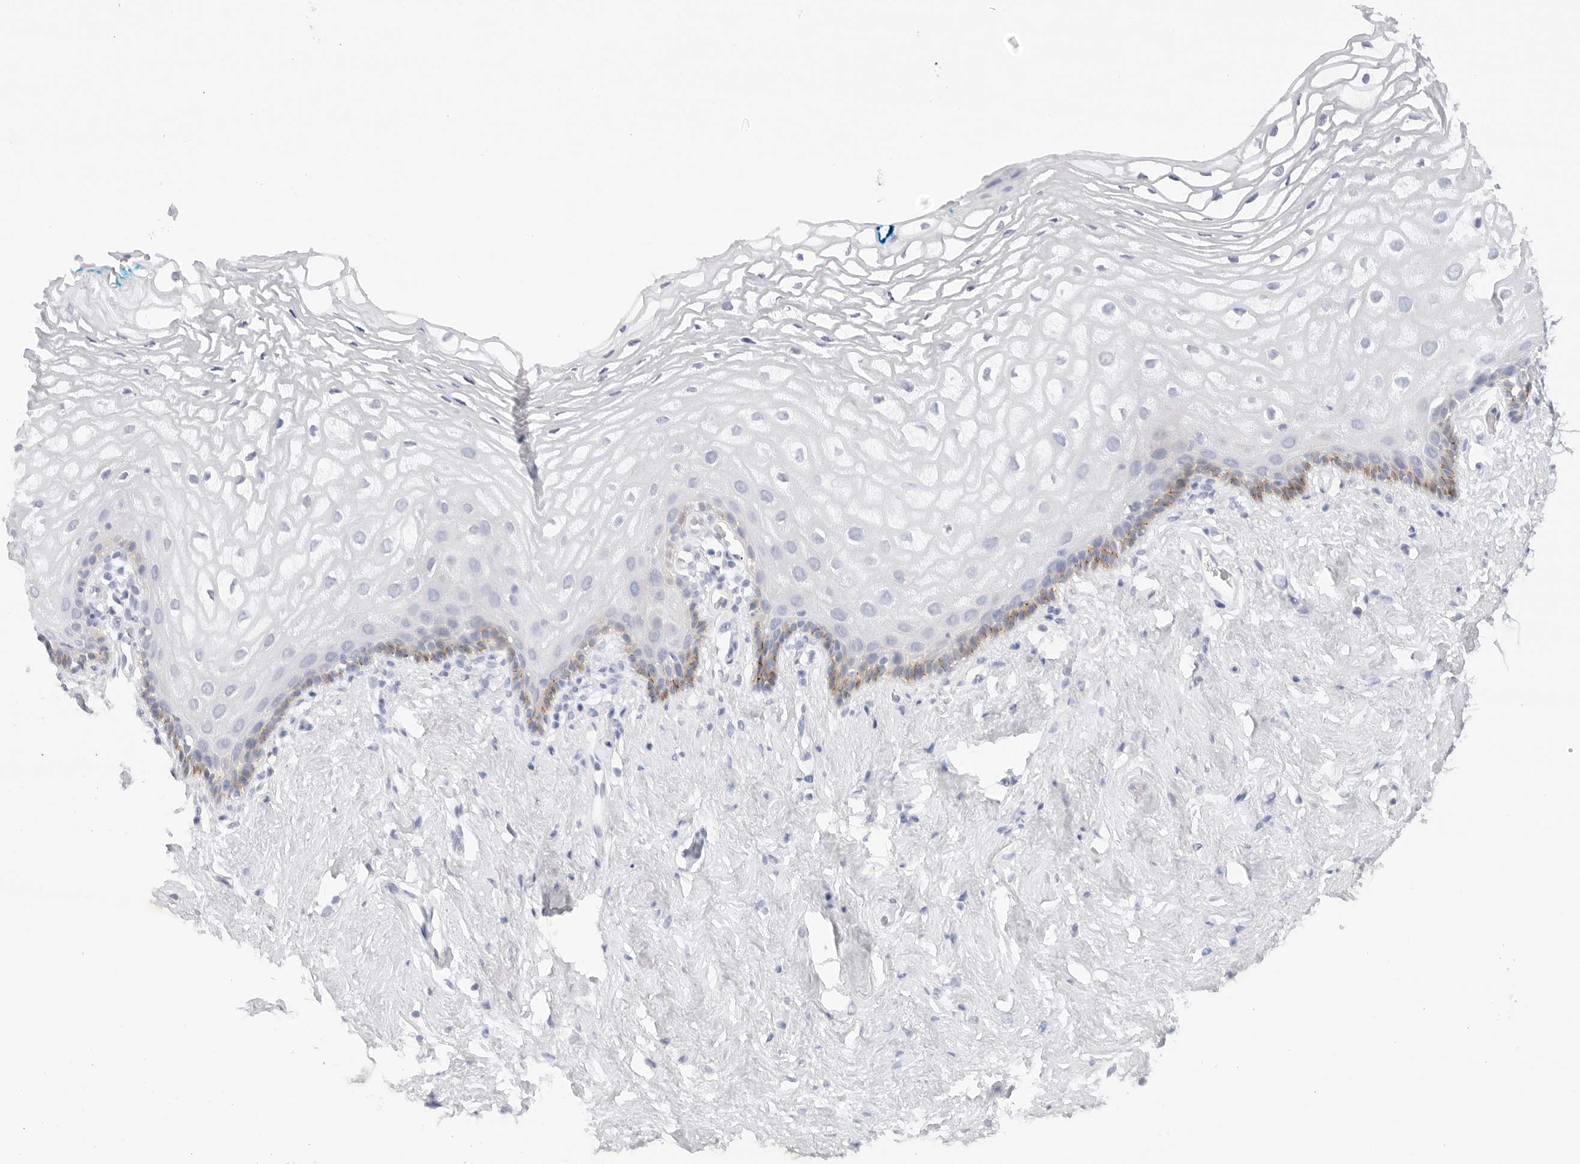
{"staining": {"intensity": "moderate", "quantity": "<25%", "location": "cytoplasmic/membranous"}, "tissue": "vagina", "cell_type": "Squamous epithelial cells", "image_type": "normal", "snomed": [{"axis": "morphology", "description": "Normal tissue, NOS"}, {"axis": "morphology", "description": "Adenocarcinoma, NOS"}, {"axis": "topography", "description": "Rectum"}, {"axis": "topography", "description": "Vagina"}], "caption": "Immunohistochemistry (IHC) of normal vagina demonstrates low levels of moderate cytoplasmic/membranous positivity in approximately <25% of squamous epithelial cells.", "gene": "PCDH19", "patient": {"sex": "female", "age": 71}}